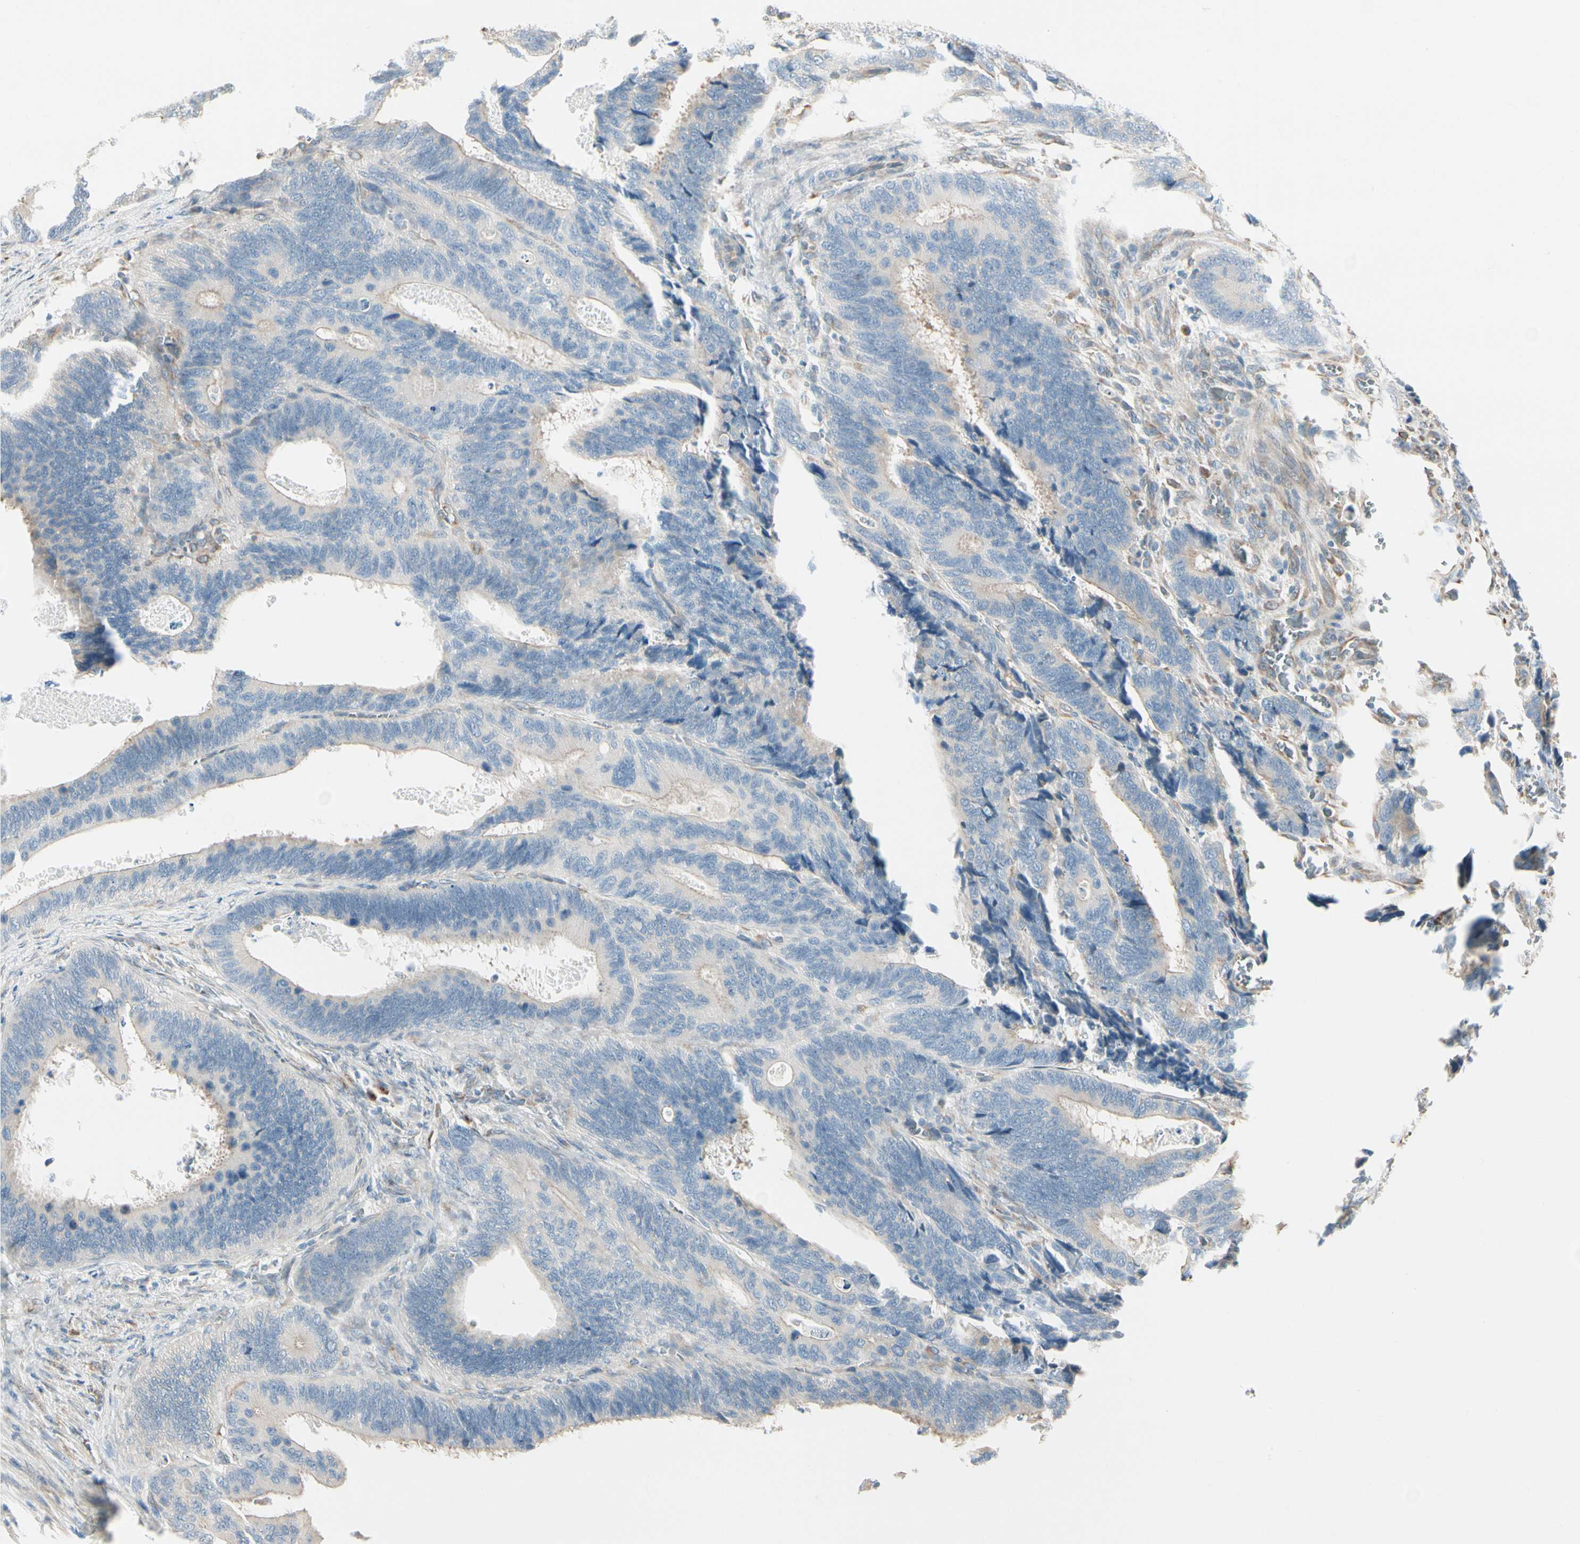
{"staining": {"intensity": "weak", "quantity": "25%-75%", "location": "cytoplasmic/membranous"}, "tissue": "colorectal cancer", "cell_type": "Tumor cells", "image_type": "cancer", "snomed": [{"axis": "morphology", "description": "Adenocarcinoma, NOS"}, {"axis": "topography", "description": "Colon"}], "caption": "DAB (3,3'-diaminobenzidine) immunohistochemical staining of adenocarcinoma (colorectal) shows weak cytoplasmic/membranous protein expression in about 25%-75% of tumor cells. The staining was performed using DAB (3,3'-diaminobenzidine) to visualize the protein expression in brown, while the nuclei were stained in blue with hematoxylin (Magnification: 20x).", "gene": "NUCB2", "patient": {"sex": "male", "age": 72}}